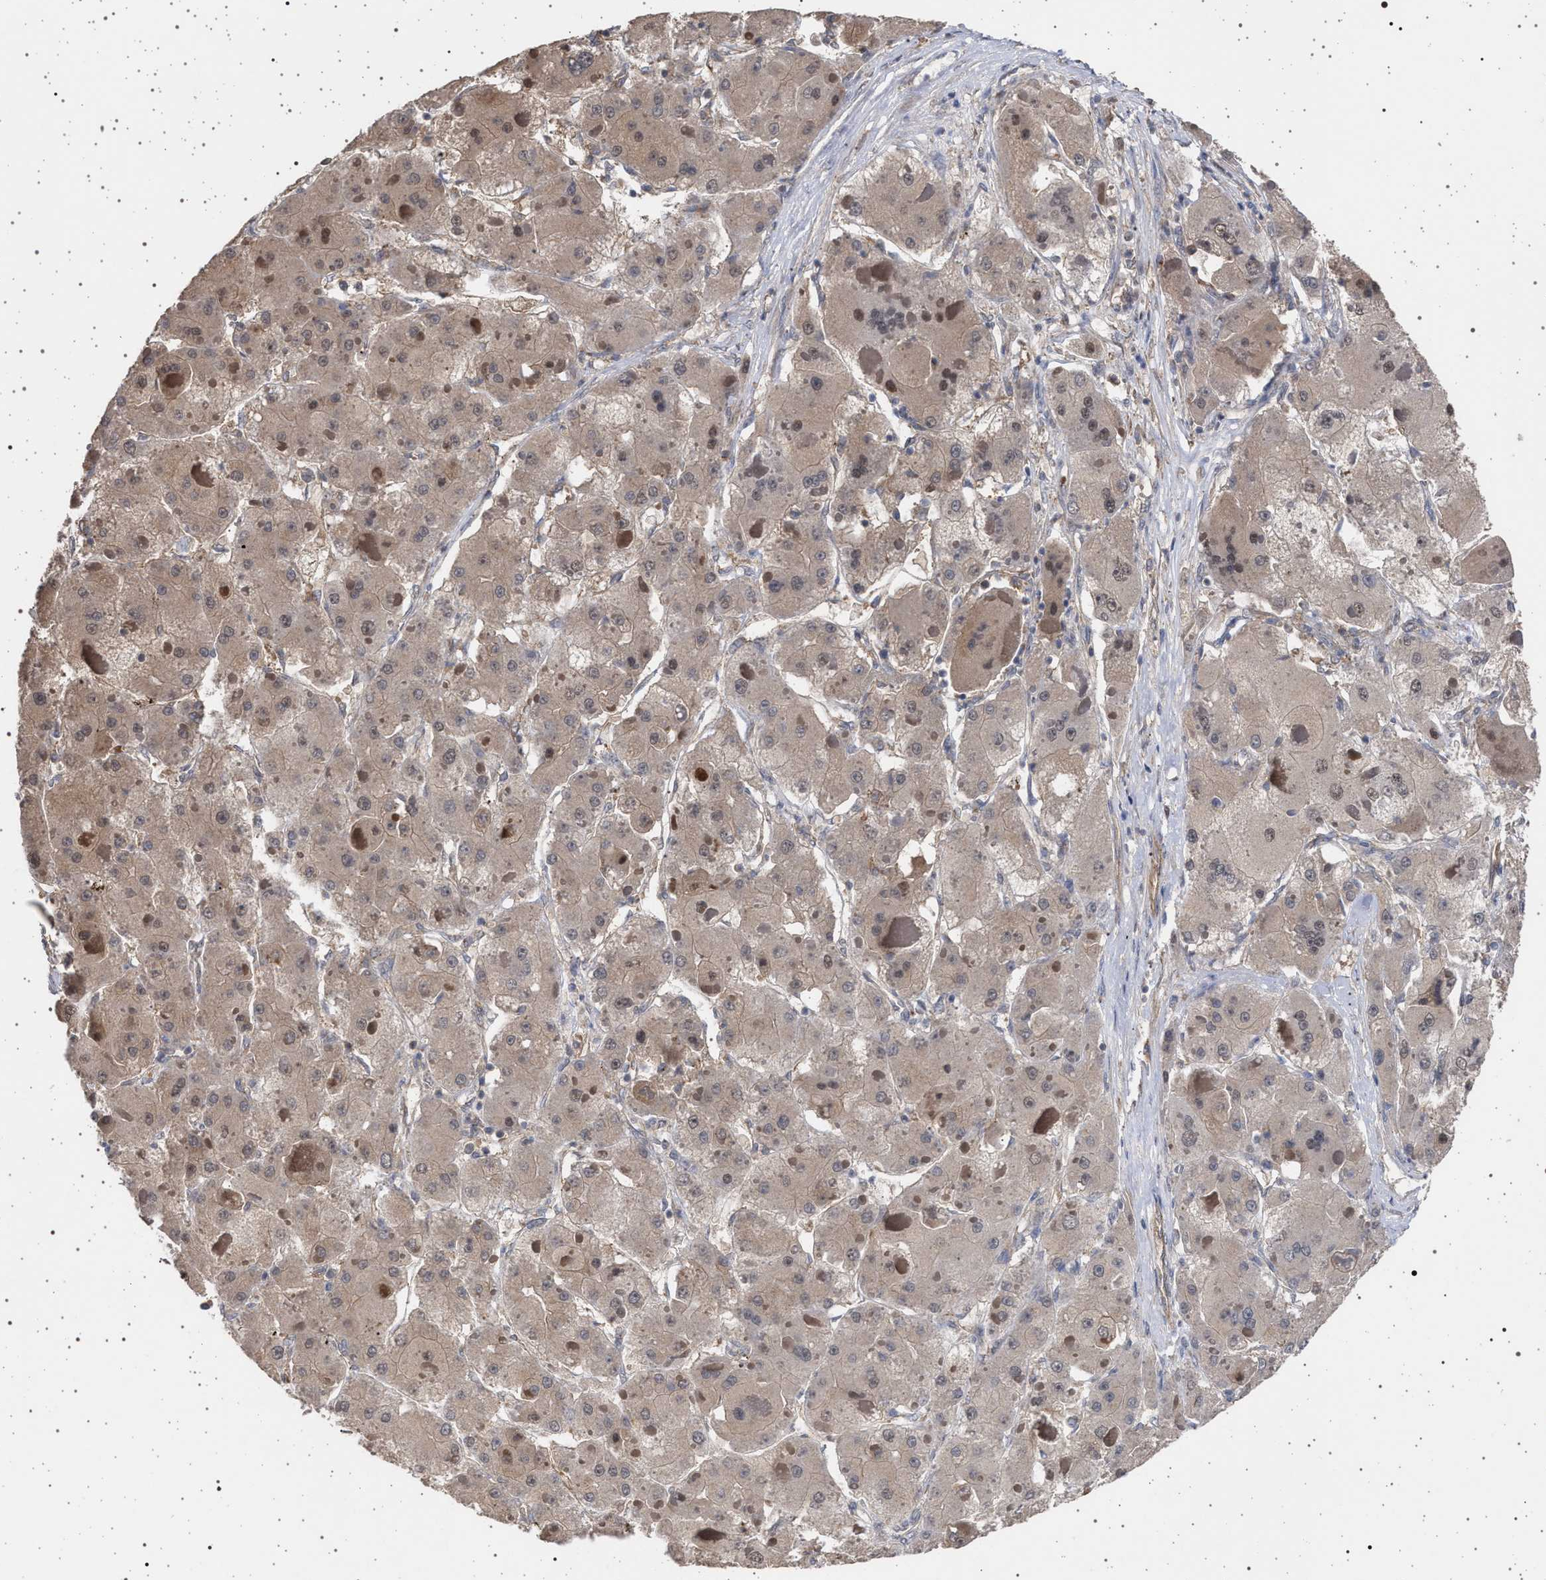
{"staining": {"intensity": "weak", "quantity": ">75%", "location": "cytoplasmic/membranous"}, "tissue": "liver cancer", "cell_type": "Tumor cells", "image_type": "cancer", "snomed": [{"axis": "morphology", "description": "Carcinoma, Hepatocellular, NOS"}, {"axis": "topography", "description": "Liver"}], "caption": "A histopathology image showing weak cytoplasmic/membranous expression in about >75% of tumor cells in liver cancer (hepatocellular carcinoma), as visualized by brown immunohistochemical staining.", "gene": "IFT20", "patient": {"sex": "female", "age": 73}}